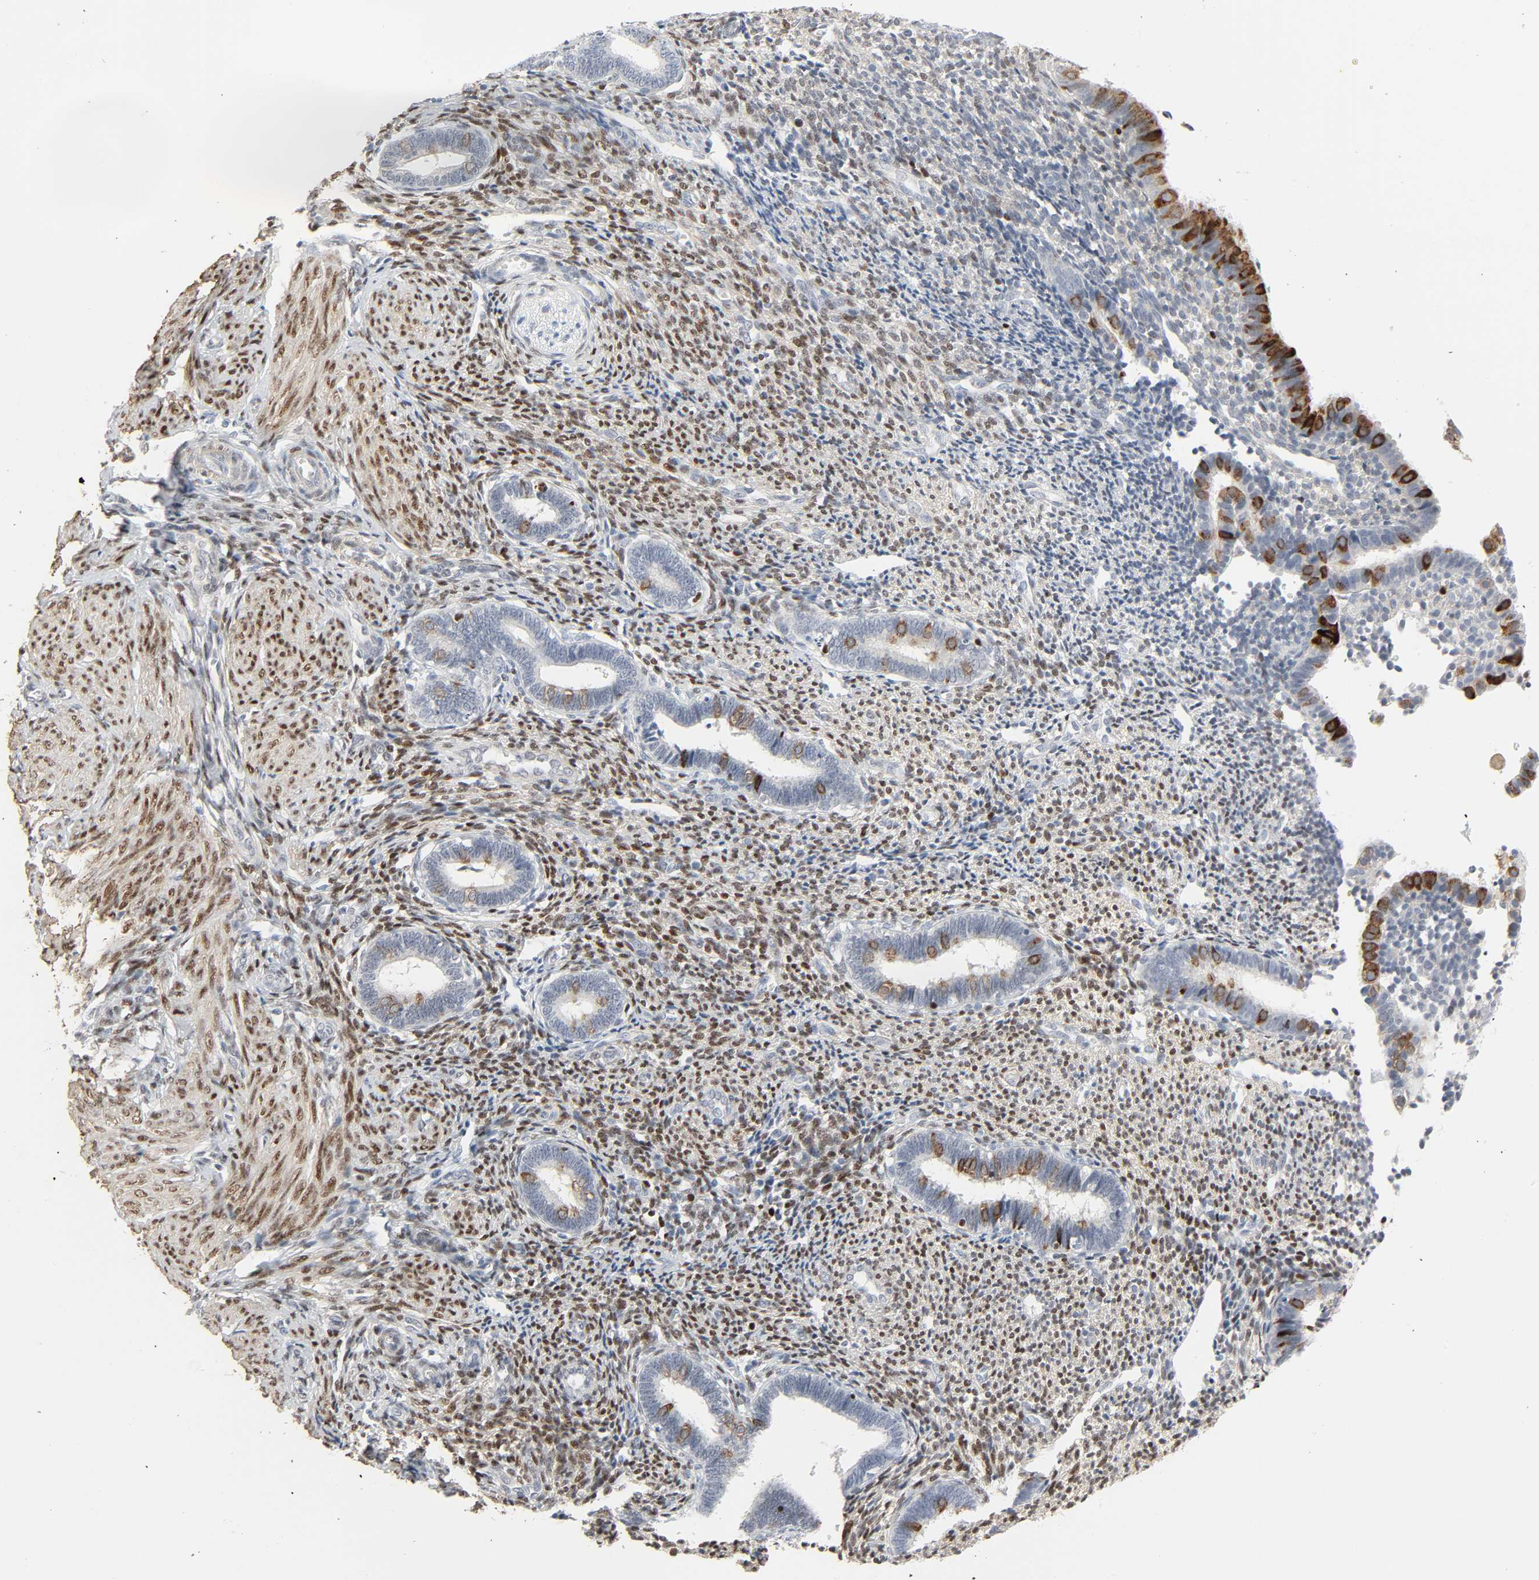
{"staining": {"intensity": "moderate", "quantity": "25%-75%", "location": "nuclear"}, "tissue": "endometrium", "cell_type": "Cells in endometrial stroma", "image_type": "normal", "snomed": [{"axis": "morphology", "description": "Normal tissue, NOS"}, {"axis": "topography", "description": "Endometrium"}], "caption": "IHC image of benign endometrium: human endometrium stained using IHC shows medium levels of moderate protein expression localized specifically in the nuclear of cells in endometrial stroma, appearing as a nuclear brown color.", "gene": "ZBTB16", "patient": {"sex": "female", "age": 27}}